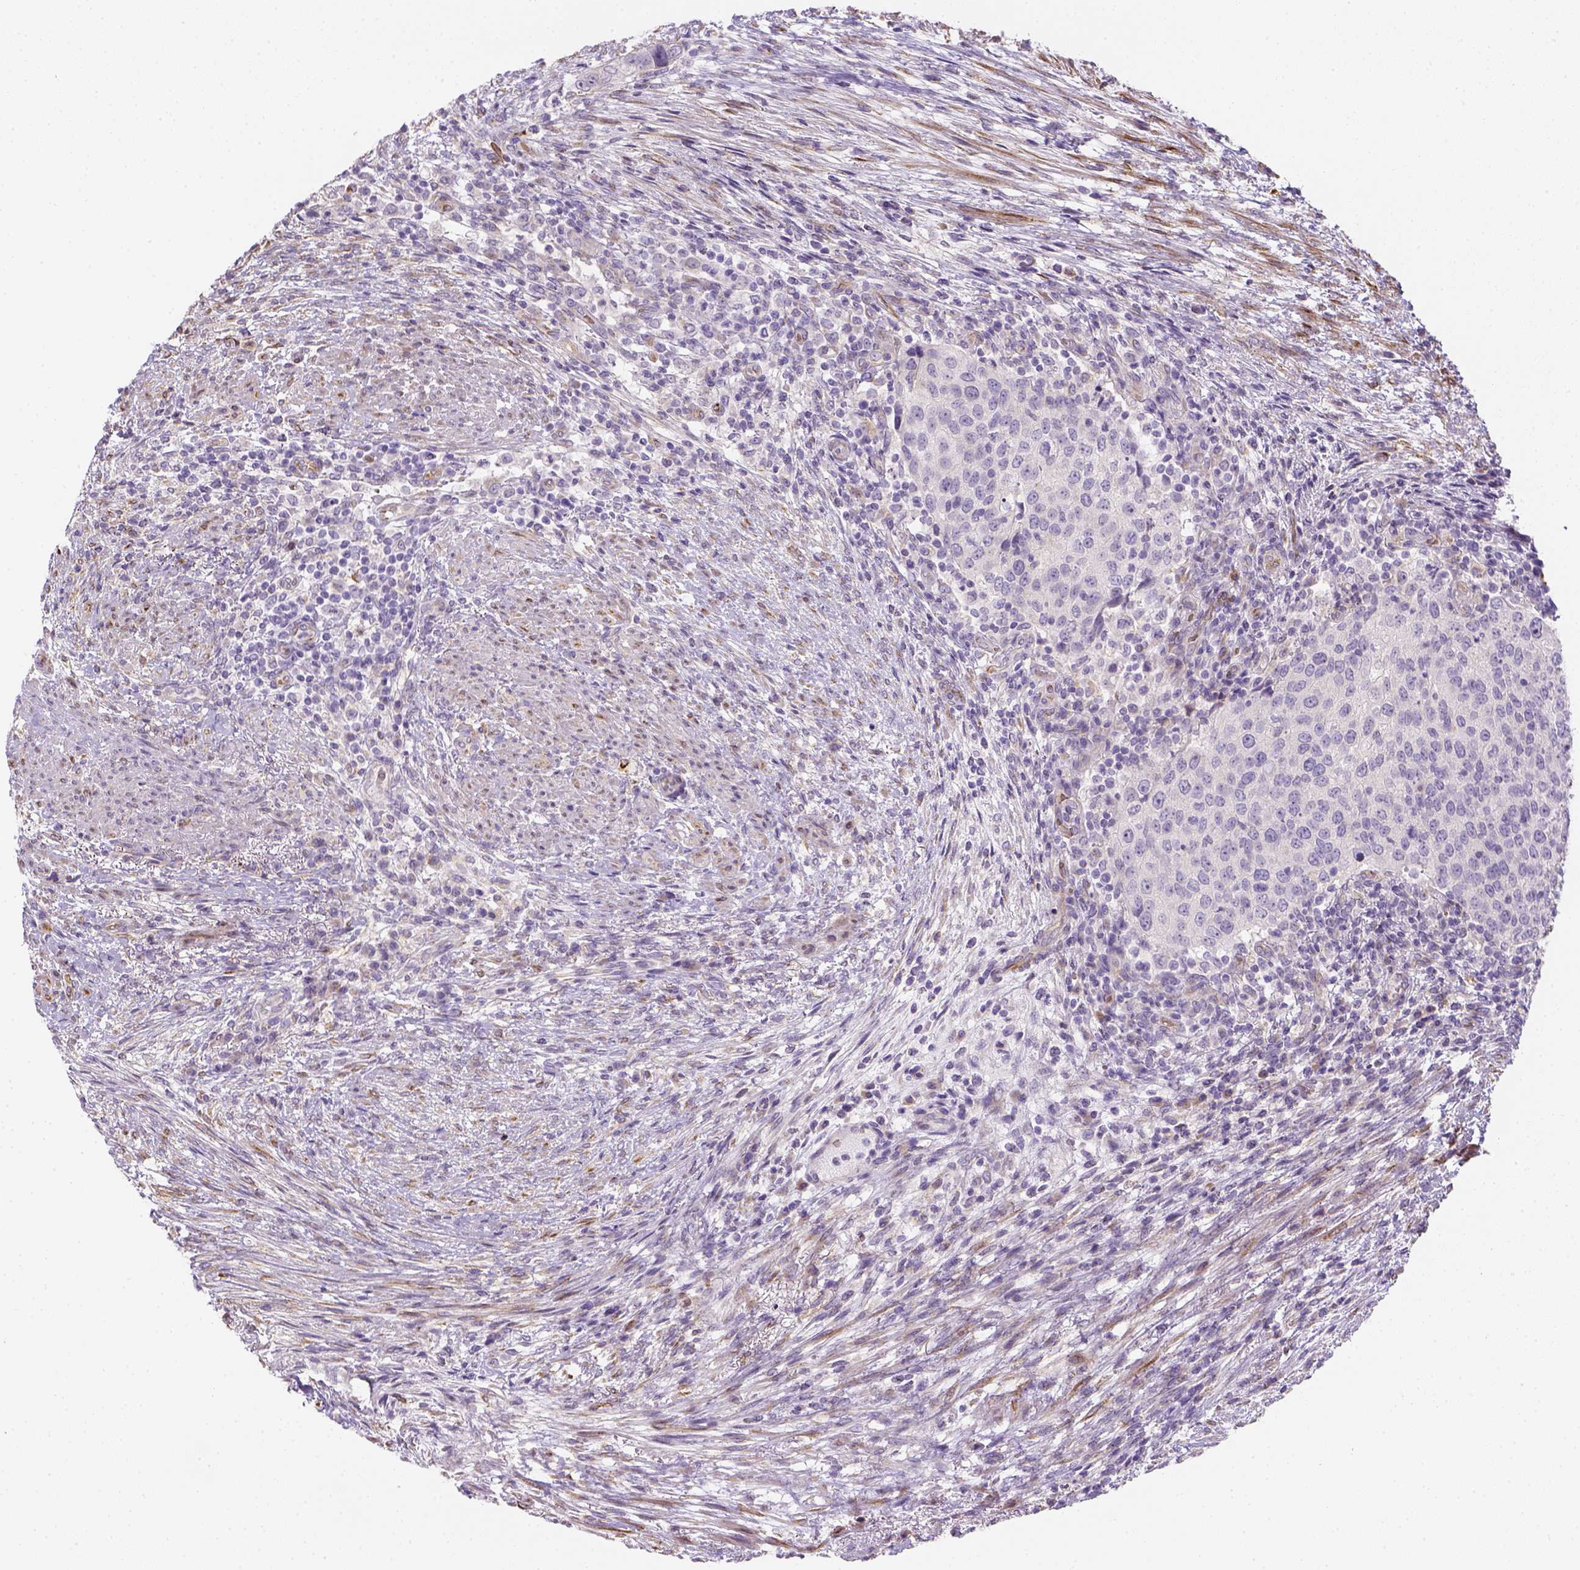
{"staining": {"intensity": "negative", "quantity": "none", "location": "none"}, "tissue": "urothelial cancer", "cell_type": "Tumor cells", "image_type": "cancer", "snomed": [{"axis": "morphology", "description": "Urothelial carcinoma, High grade"}, {"axis": "topography", "description": "Urinary bladder"}], "caption": "High magnification brightfield microscopy of urothelial cancer stained with DAB (brown) and counterstained with hematoxylin (blue): tumor cells show no significant positivity.", "gene": "CACNB1", "patient": {"sex": "female", "age": 78}}